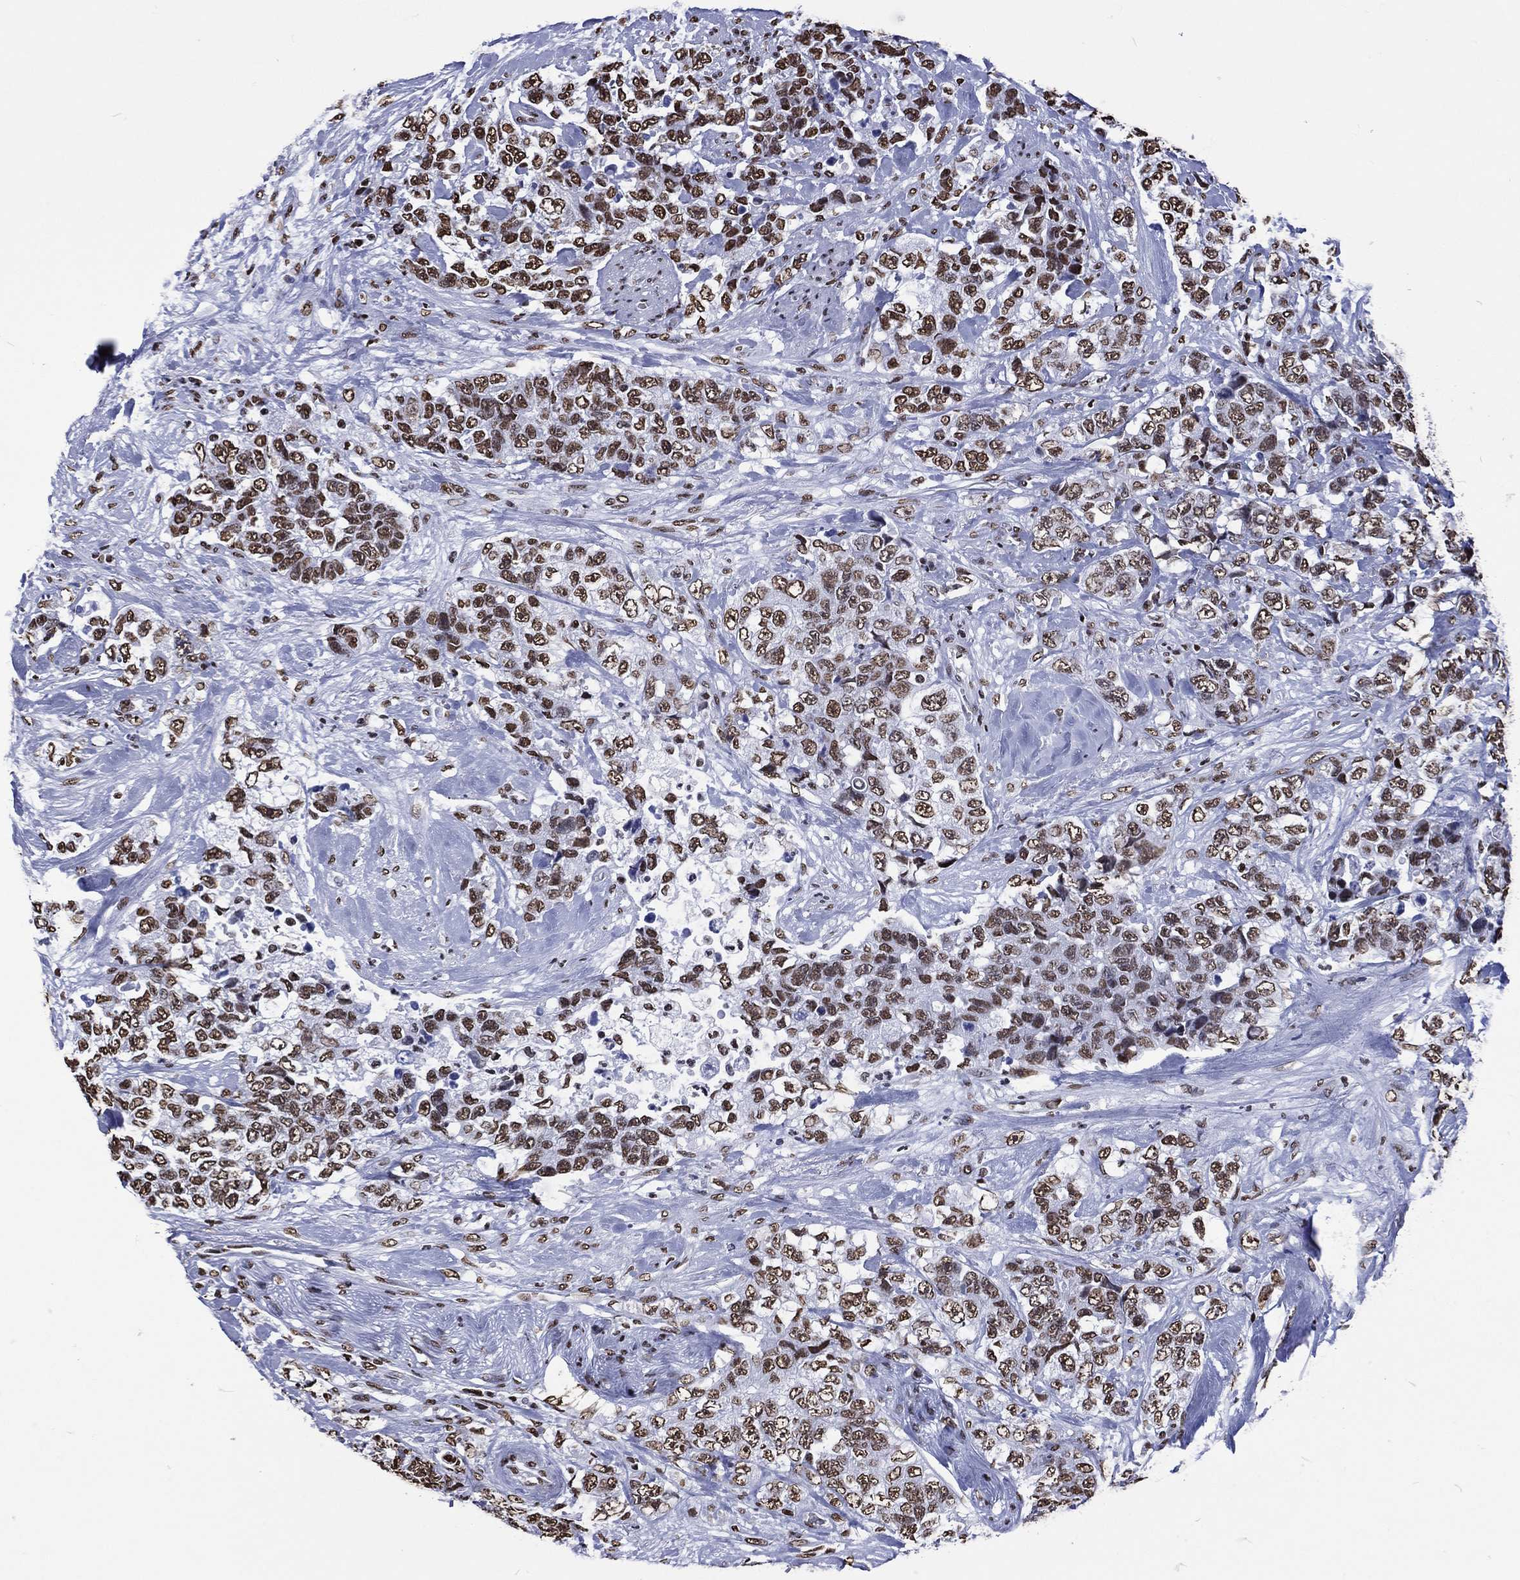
{"staining": {"intensity": "strong", "quantity": ">75%", "location": "nuclear"}, "tissue": "urothelial cancer", "cell_type": "Tumor cells", "image_type": "cancer", "snomed": [{"axis": "morphology", "description": "Urothelial carcinoma, High grade"}, {"axis": "topography", "description": "Urinary bladder"}], "caption": "Protein staining of urothelial cancer tissue shows strong nuclear staining in approximately >75% of tumor cells.", "gene": "RETREG2", "patient": {"sex": "female", "age": 78}}